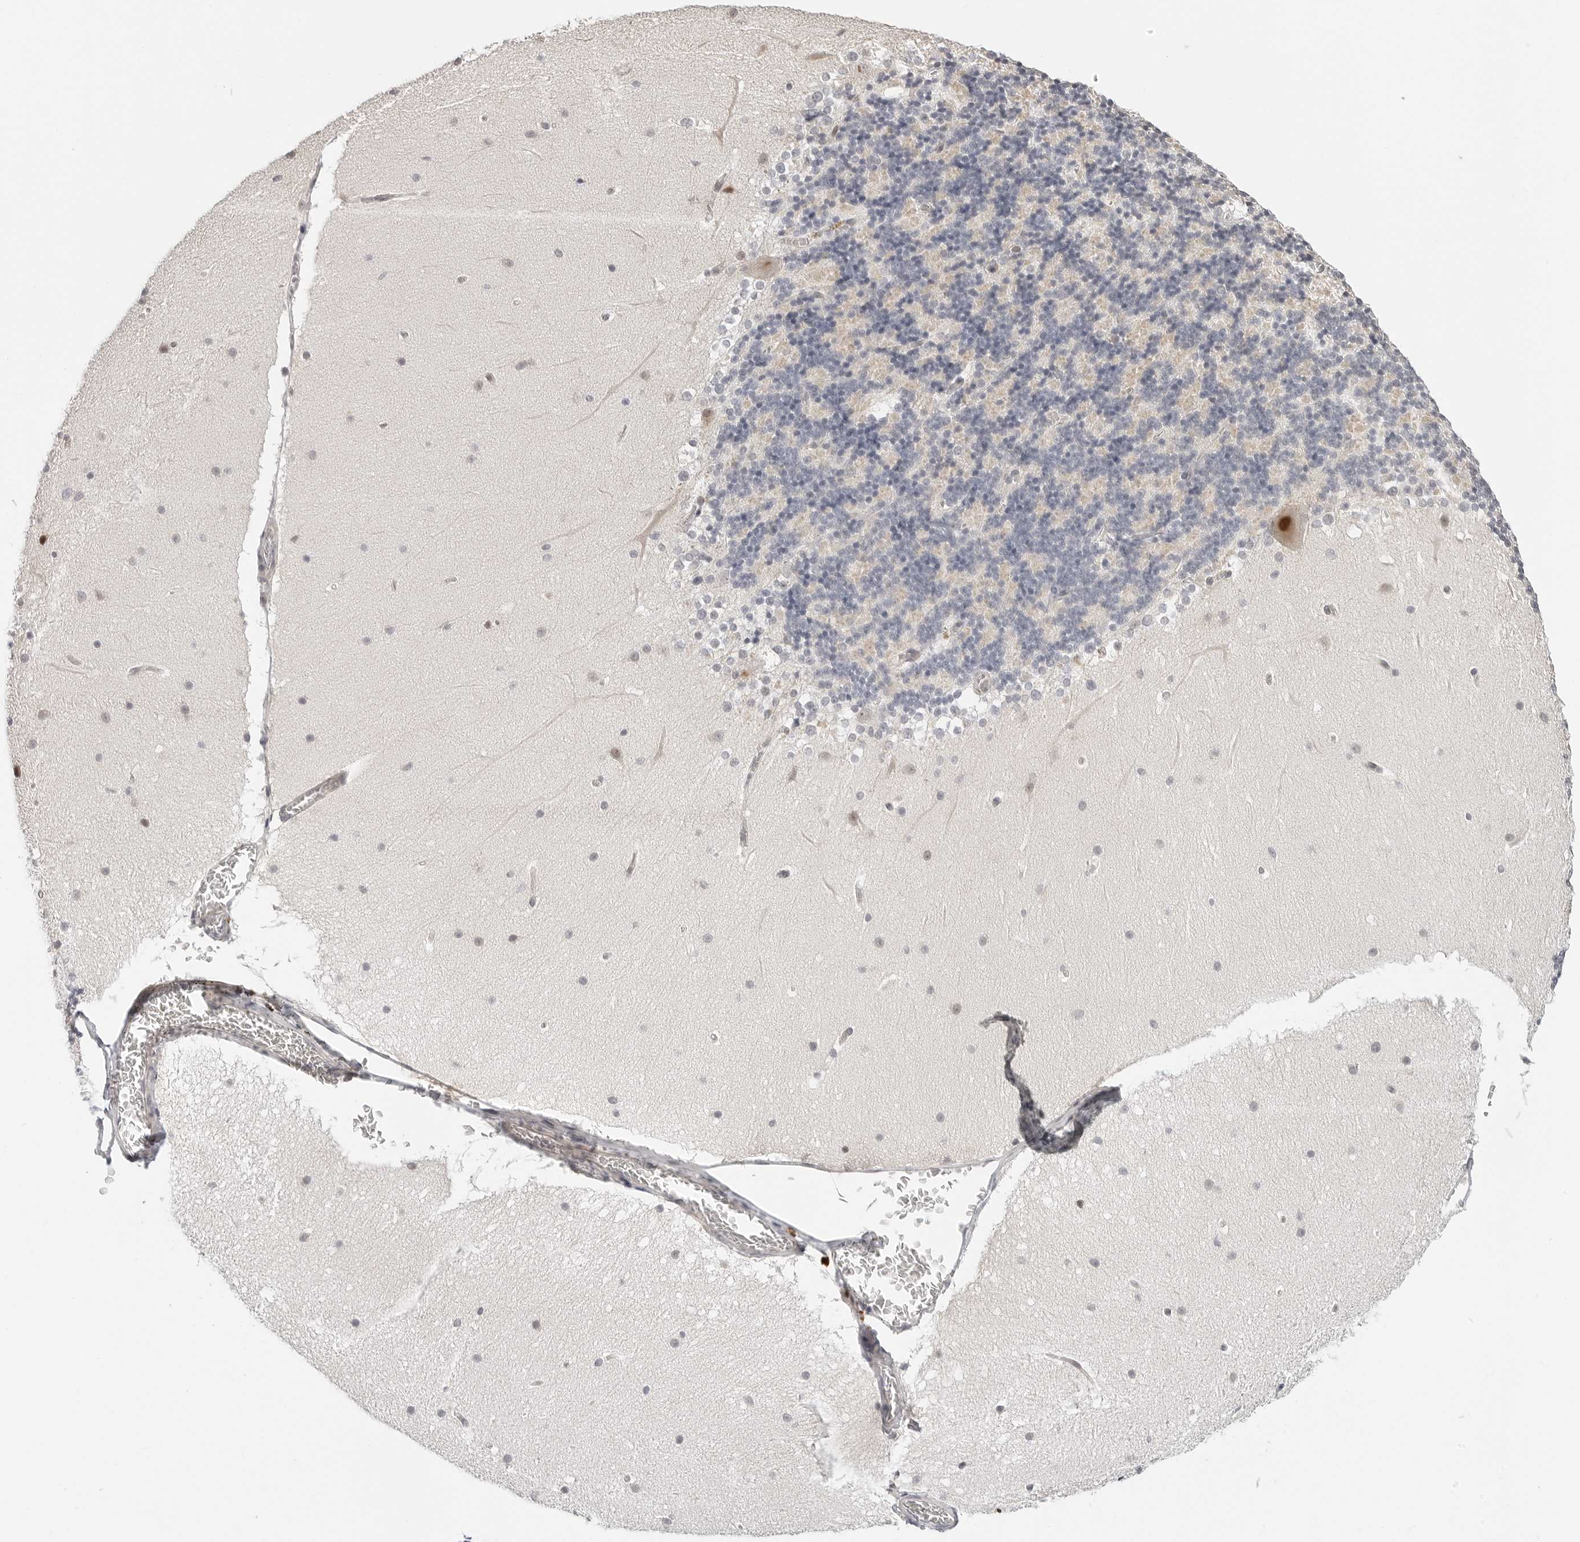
{"staining": {"intensity": "negative", "quantity": "none", "location": "none"}, "tissue": "cerebellum", "cell_type": "Cells in granular layer", "image_type": "normal", "snomed": [{"axis": "morphology", "description": "Normal tissue, NOS"}, {"axis": "topography", "description": "Cerebellum"}], "caption": "A high-resolution photomicrograph shows immunohistochemistry staining of unremarkable cerebellum, which exhibits no significant staining in cells in granular layer.", "gene": "TSEN2", "patient": {"sex": "female", "age": 19}}